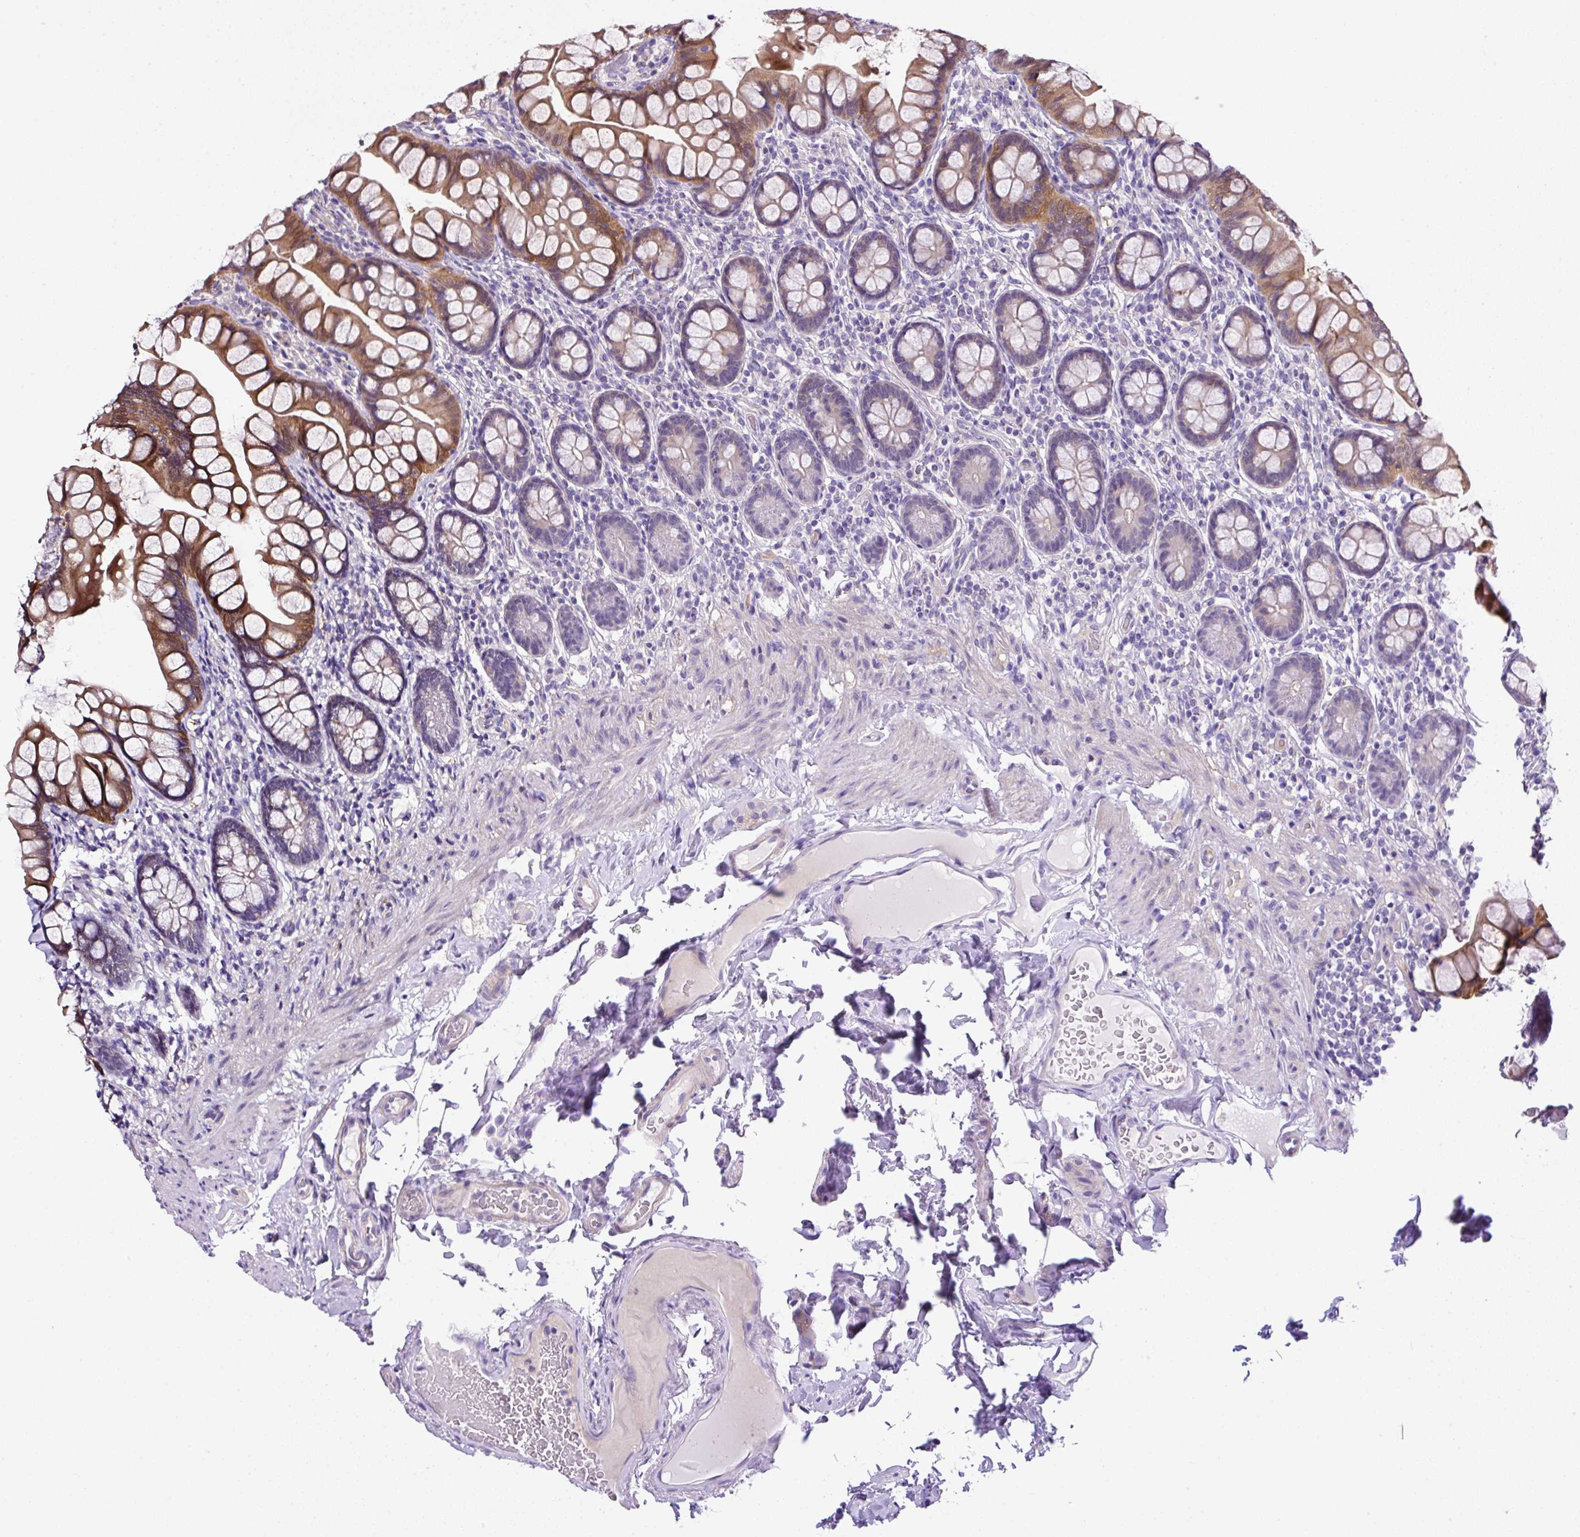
{"staining": {"intensity": "moderate", "quantity": "25%-75%", "location": "cytoplasmic/membranous,nuclear"}, "tissue": "small intestine", "cell_type": "Glandular cells", "image_type": "normal", "snomed": [{"axis": "morphology", "description": "Normal tissue, NOS"}, {"axis": "topography", "description": "Small intestine"}], "caption": "DAB (3,3'-diaminobenzidine) immunohistochemical staining of normal small intestine demonstrates moderate cytoplasmic/membranous,nuclear protein staining in approximately 25%-75% of glandular cells.", "gene": "NPTN", "patient": {"sex": "male", "age": 70}}